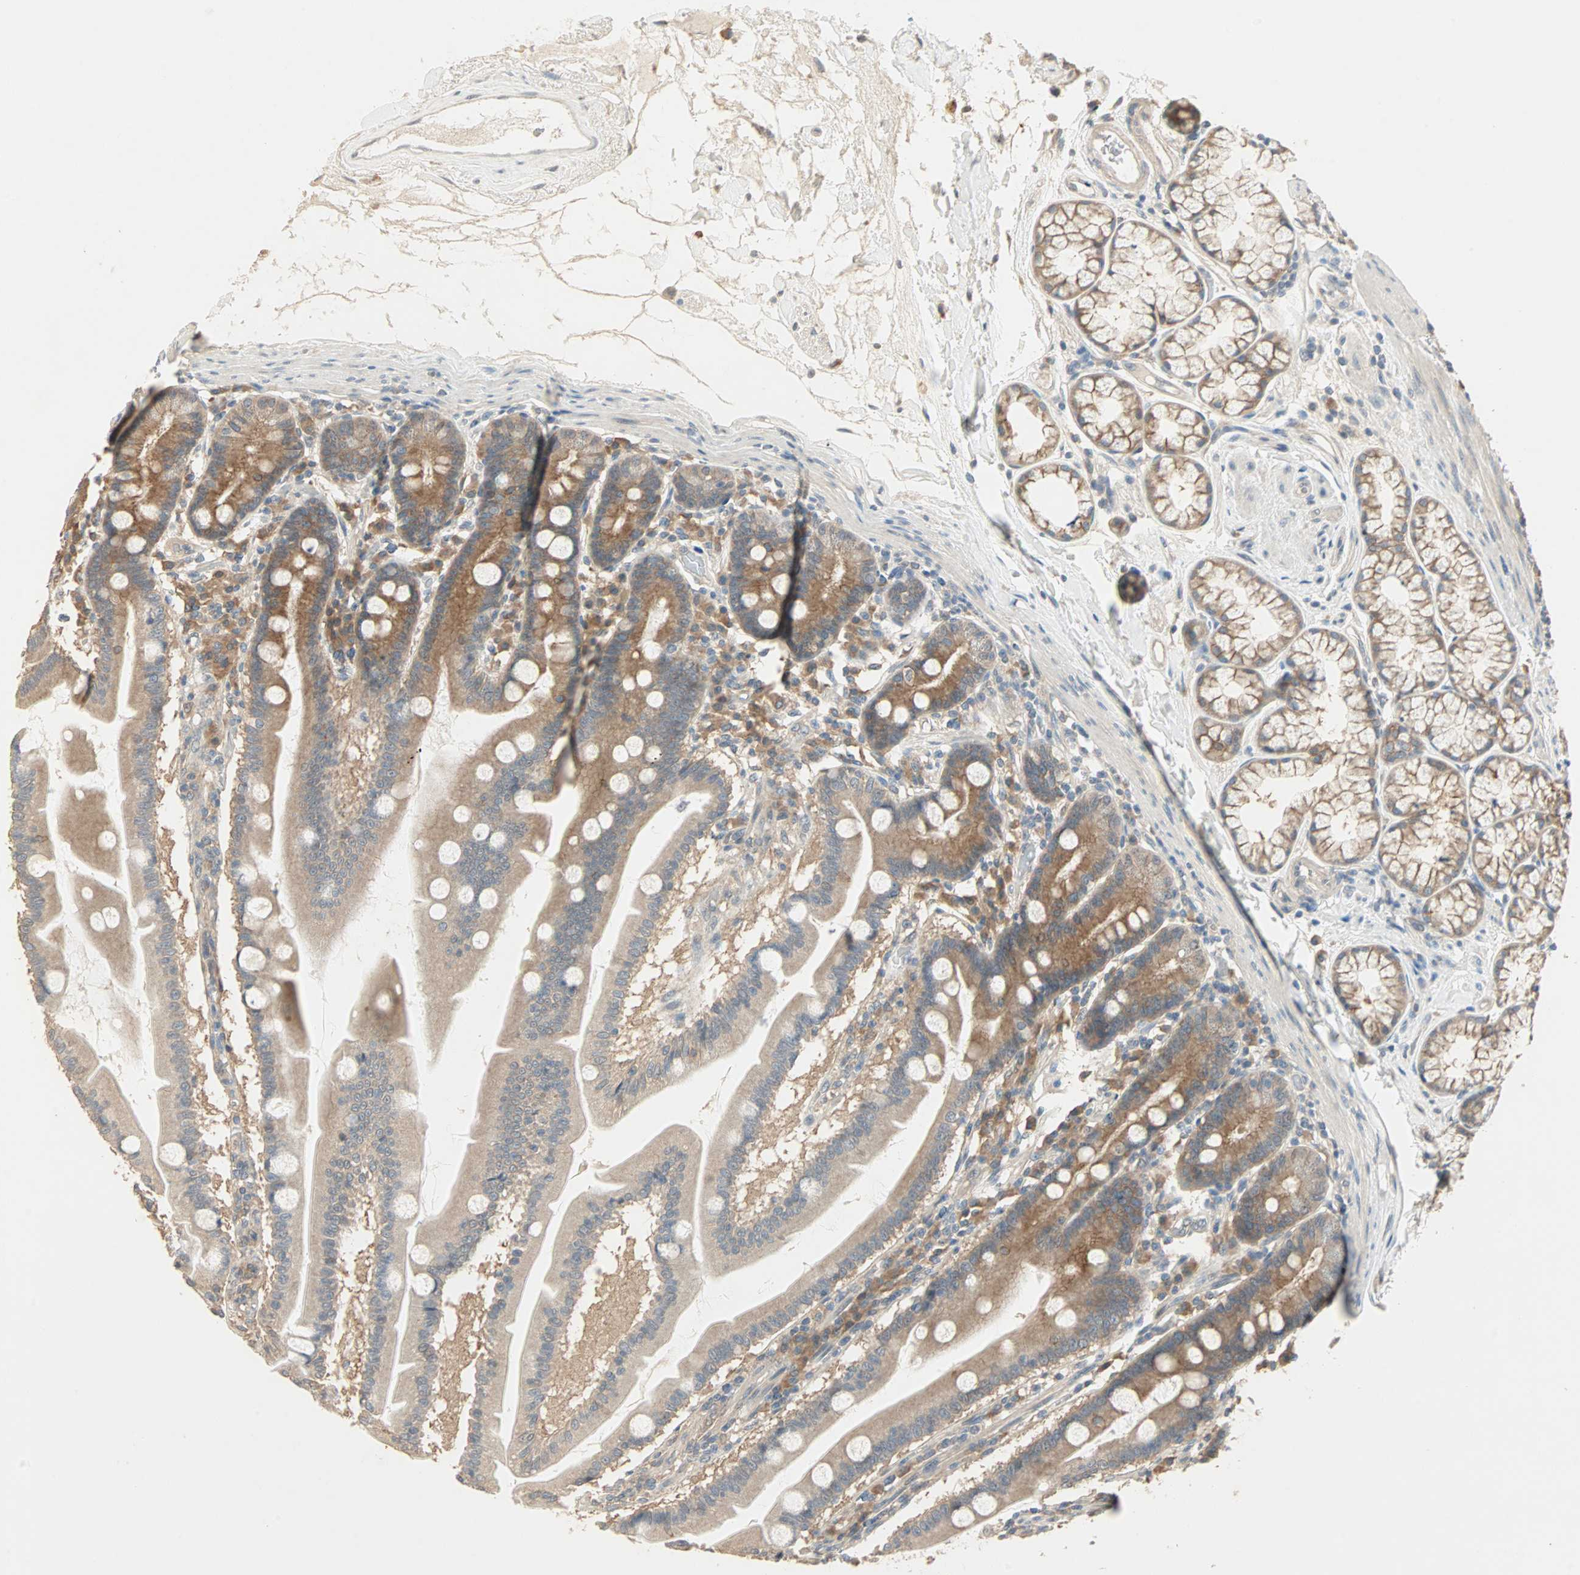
{"staining": {"intensity": "moderate", "quantity": ">75%", "location": "cytoplasmic/membranous"}, "tissue": "duodenum", "cell_type": "Glandular cells", "image_type": "normal", "snomed": [{"axis": "morphology", "description": "Normal tissue, NOS"}, {"axis": "topography", "description": "Duodenum"}], "caption": "Protein analysis of normal duodenum reveals moderate cytoplasmic/membranous positivity in approximately >75% of glandular cells.", "gene": "TTF2", "patient": {"sex": "female", "age": 64}}